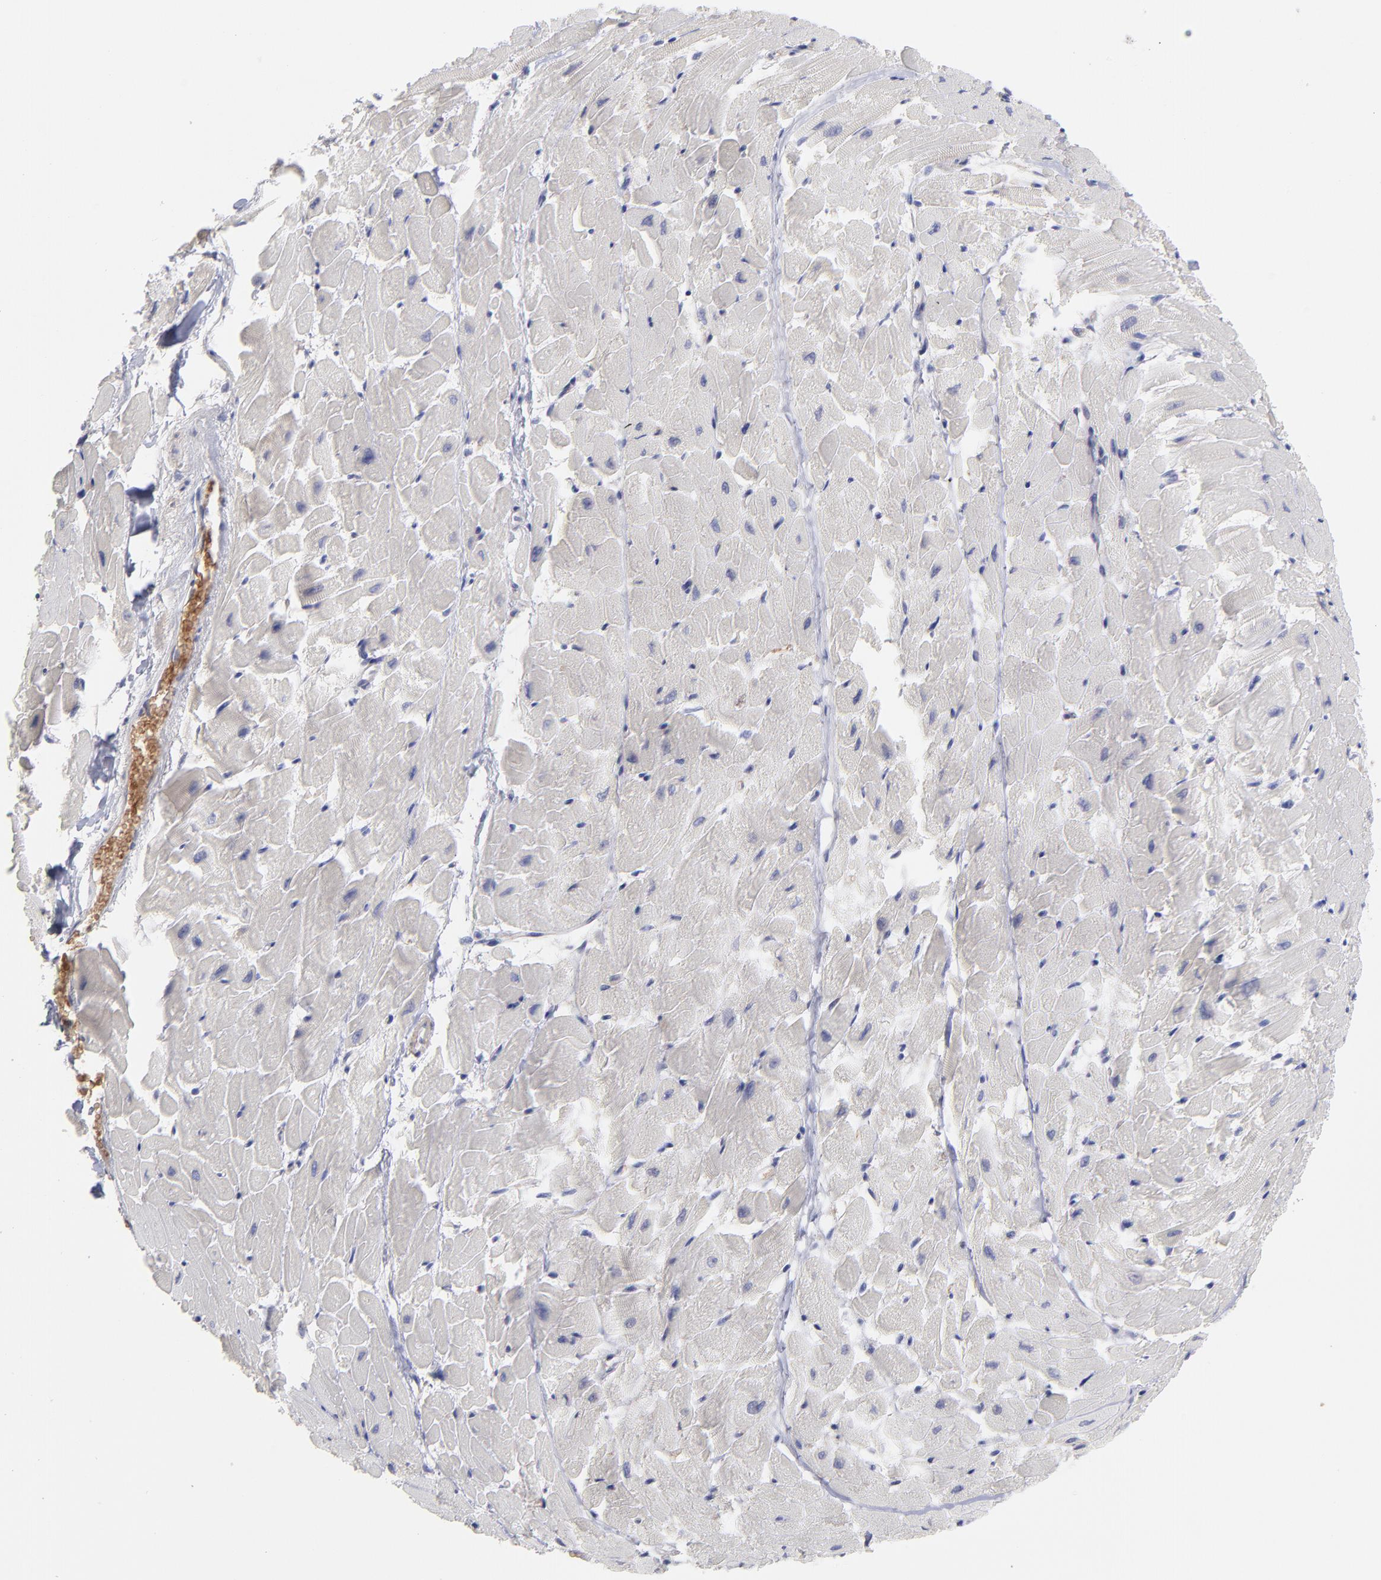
{"staining": {"intensity": "negative", "quantity": "none", "location": "none"}, "tissue": "heart muscle", "cell_type": "Cardiomyocytes", "image_type": "normal", "snomed": [{"axis": "morphology", "description": "Normal tissue, NOS"}, {"axis": "topography", "description": "Heart"}], "caption": "A histopathology image of human heart muscle is negative for staining in cardiomyocytes.", "gene": "F13B", "patient": {"sex": "female", "age": 19}}